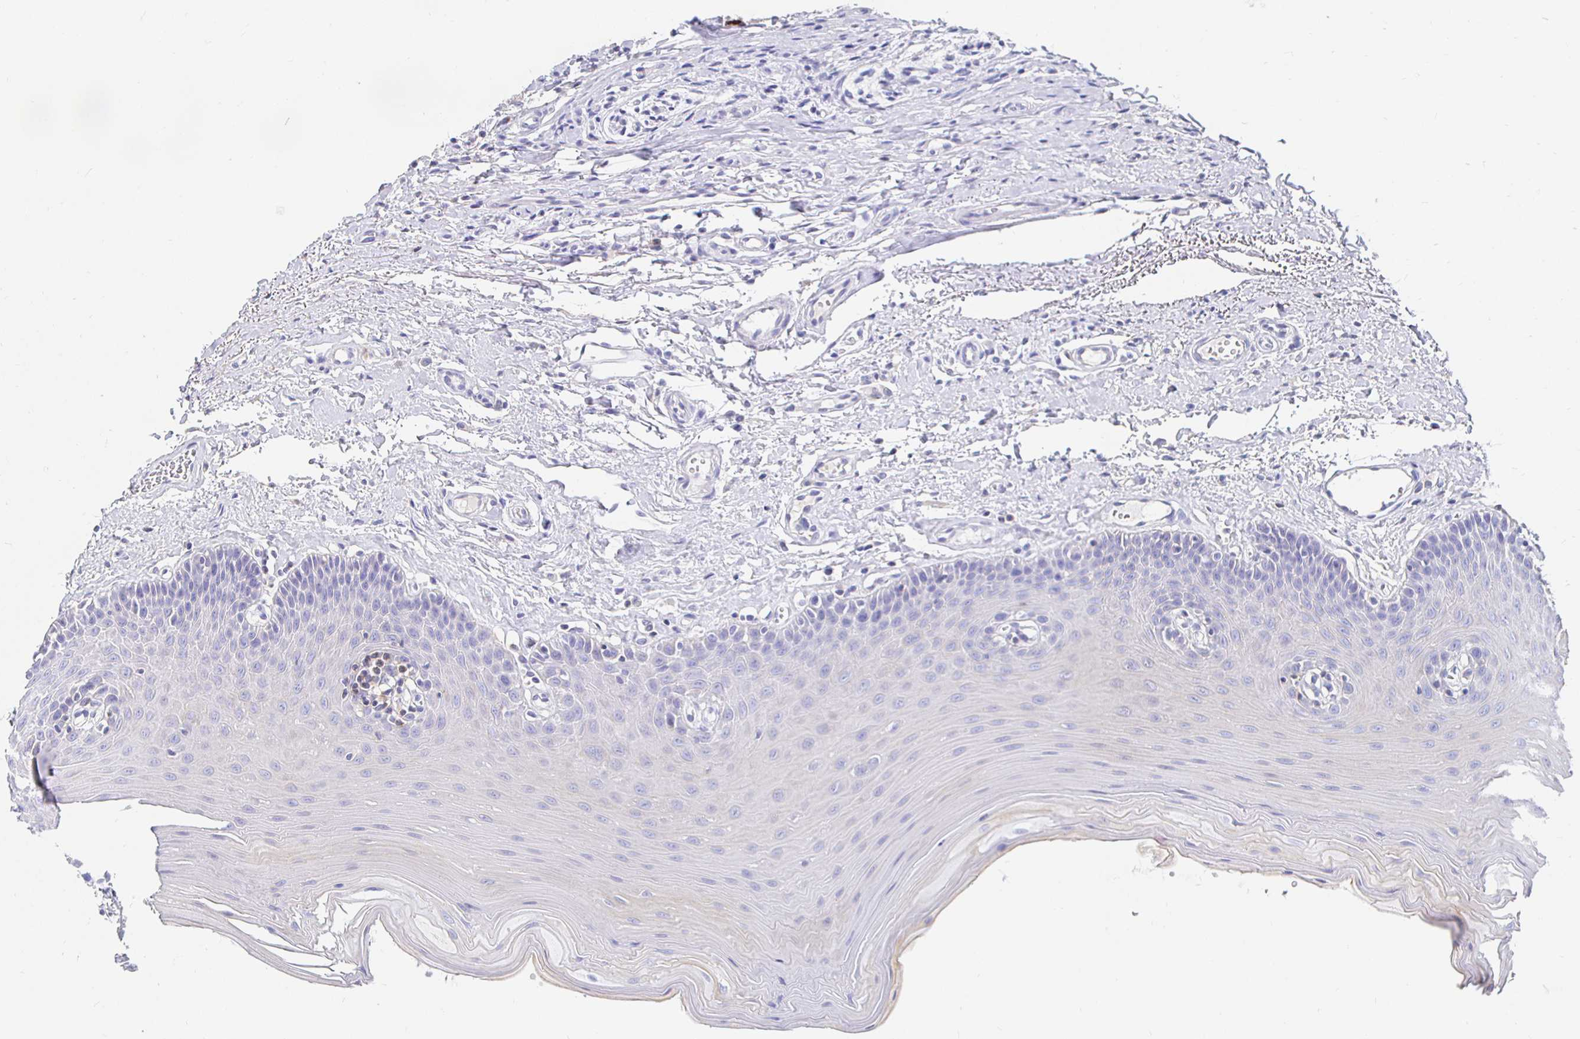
{"staining": {"intensity": "negative", "quantity": "none", "location": "none"}, "tissue": "oral mucosa", "cell_type": "Squamous epithelial cells", "image_type": "normal", "snomed": [{"axis": "morphology", "description": "Normal tissue, NOS"}, {"axis": "morphology", "description": "Adenocarcinoma, NOS"}, {"axis": "topography", "description": "Oral tissue"}, {"axis": "topography", "description": "Head-Neck"}], "caption": "Photomicrograph shows no significant protein positivity in squamous epithelial cells of normal oral mucosa.", "gene": "CXCR3", "patient": {"sex": "female", "age": 57}}